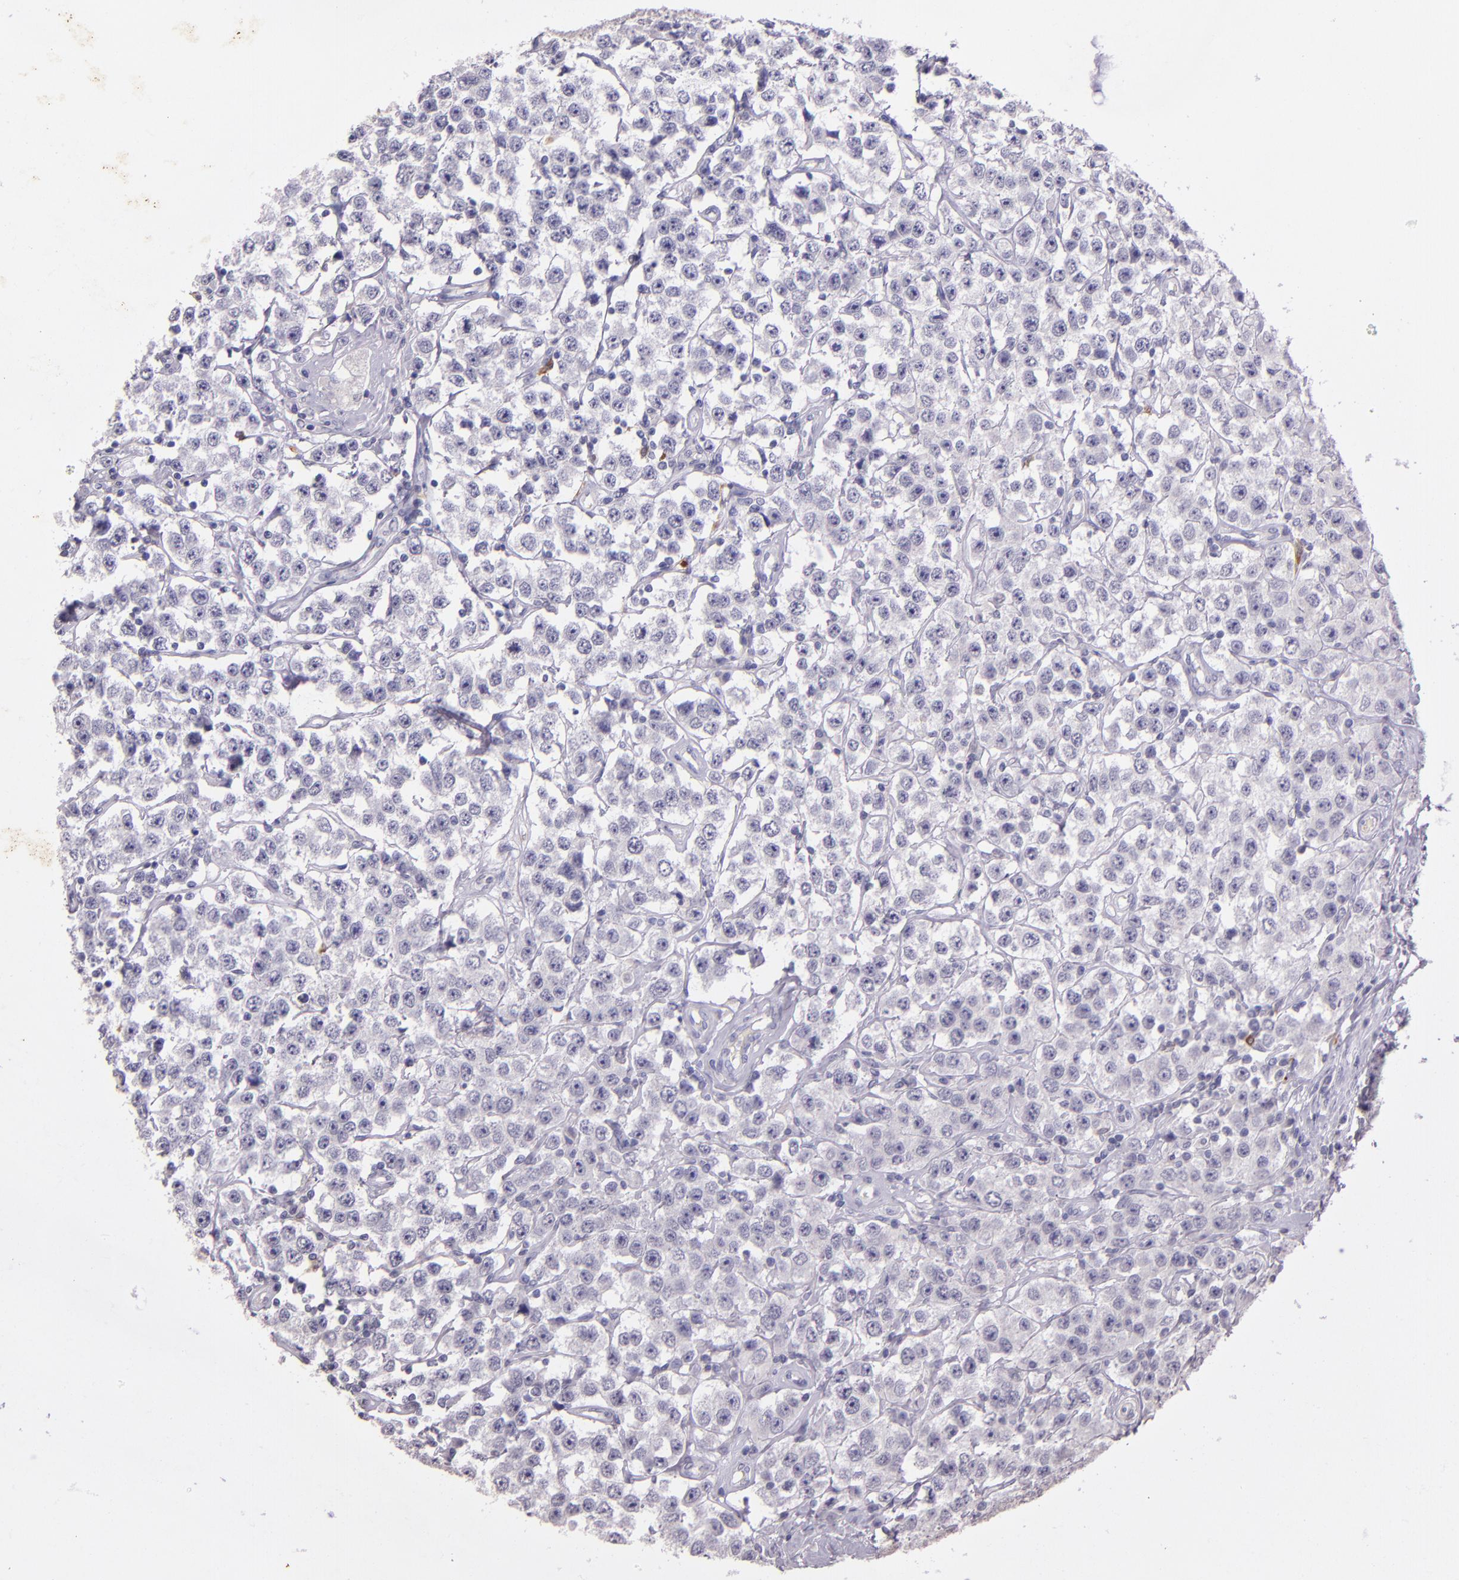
{"staining": {"intensity": "negative", "quantity": "none", "location": "none"}, "tissue": "testis cancer", "cell_type": "Tumor cells", "image_type": "cancer", "snomed": [{"axis": "morphology", "description": "Seminoma, NOS"}, {"axis": "topography", "description": "Testis"}], "caption": "Protein analysis of testis cancer reveals no significant positivity in tumor cells. (Stains: DAB immunohistochemistry with hematoxylin counter stain, Microscopy: brightfield microscopy at high magnification).", "gene": "RTN1", "patient": {"sex": "male", "age": 52}}